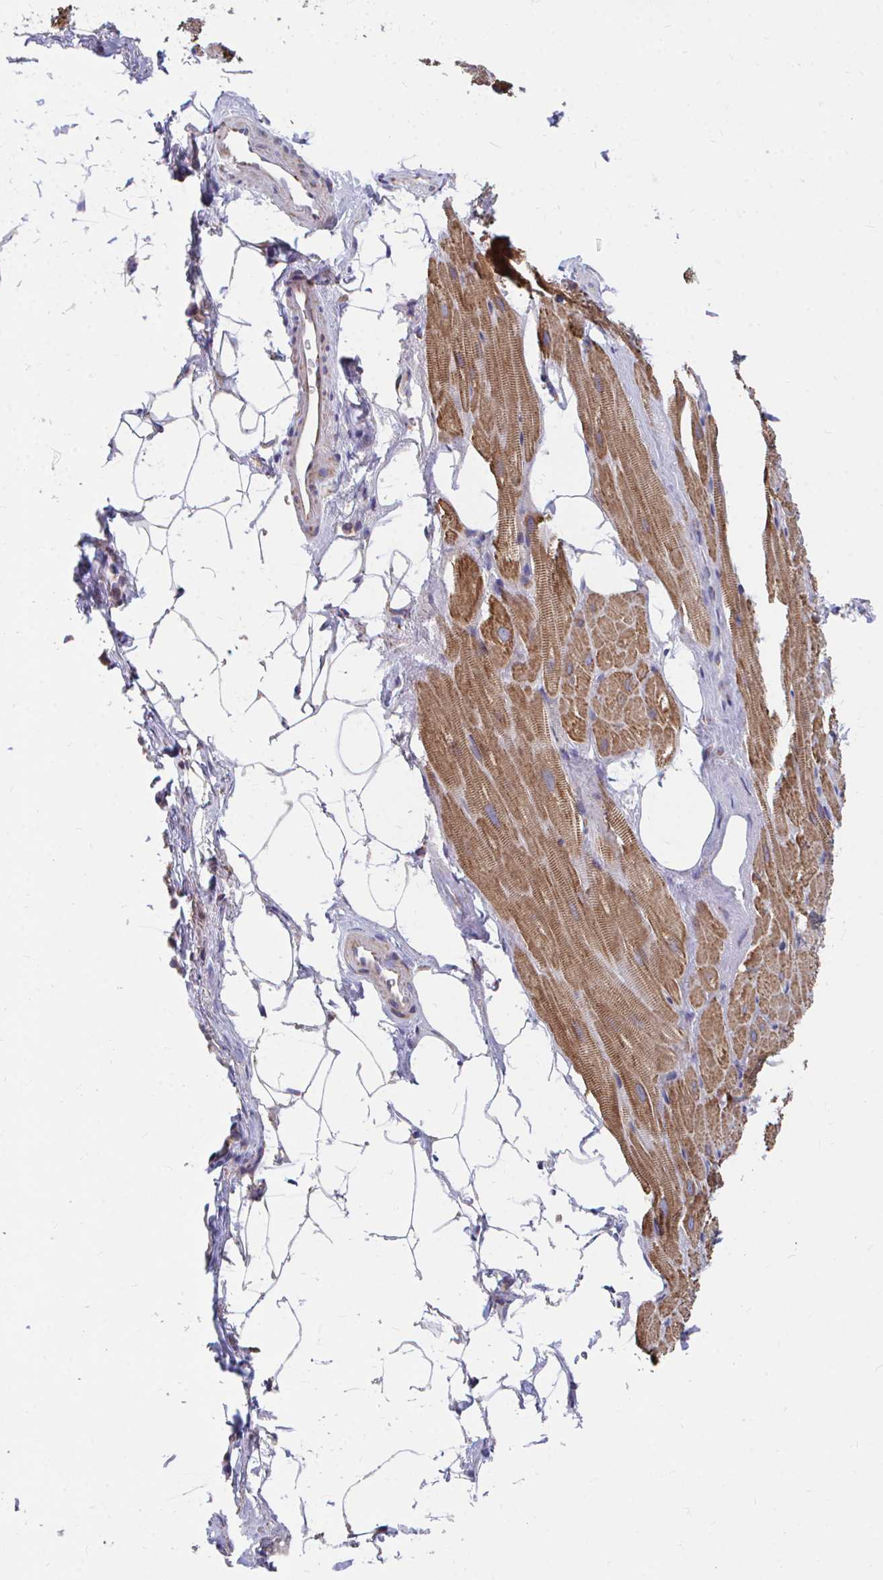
{"staining": {"intensity": "moderate", "quantity": ">75%", "location": "cytoplasmic/membranous"}, "tissue": "heart muscle", "cell_type": "Cardiomyocytes", "image_type": "normal", "snomed": [{"axis": "morphology", "description": "Normal tissue, NOS"}, {"axis": "topography", "description": "Heart"}], "caption": "Heart muscle stained for a protein (brown) shows moderate cytoplasmic/membranous positive positivity in approximately >75% of cardiomyocytes.", "gene": "PEX3", "patient": {"sex": "male", "age": 62}}